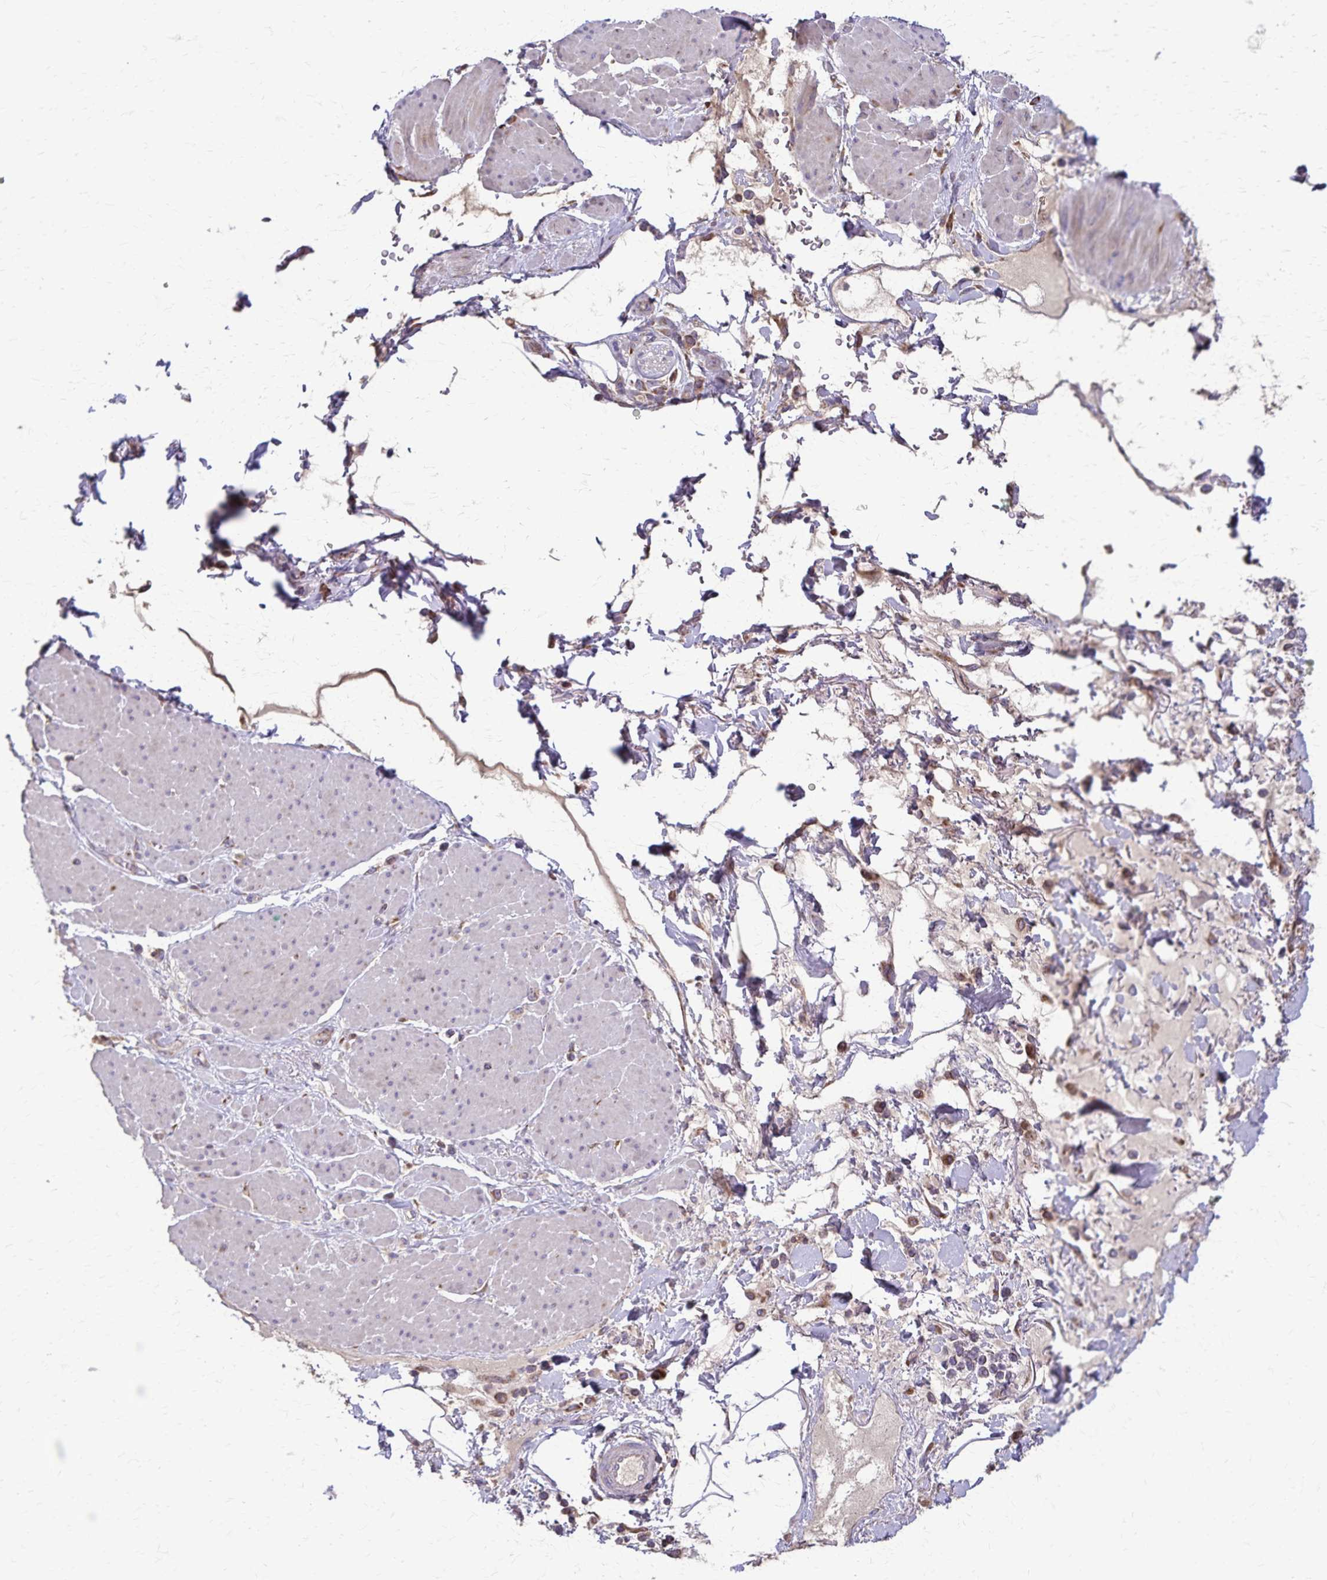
{"staining": {"intensity": "negative", "quantity": "none", "location": "none"}, "tissue": "adipose tissue", "cell_type": "Adipocytes", "image_type": "normal", "snomed": [{"axis": "morphology", "description": "Normal tissue, NOS"}, {"axis": "topography", "description": "Vagina"}, {"axis": "topography", "description": "Peripheral nerve tissue"}], "caption": "This photomicrograph is of normal adipose tissue stained with immunohistochemistry (IHC) to label a protein in brown with the nuclei are counter-stained blue. There is no positivity in adipocytes. (DAB immunohistochemistry (IHC) with hematoxylin counter stain).", "gene": "RNF10", "patient": {"sex": "female", "age": 71}}